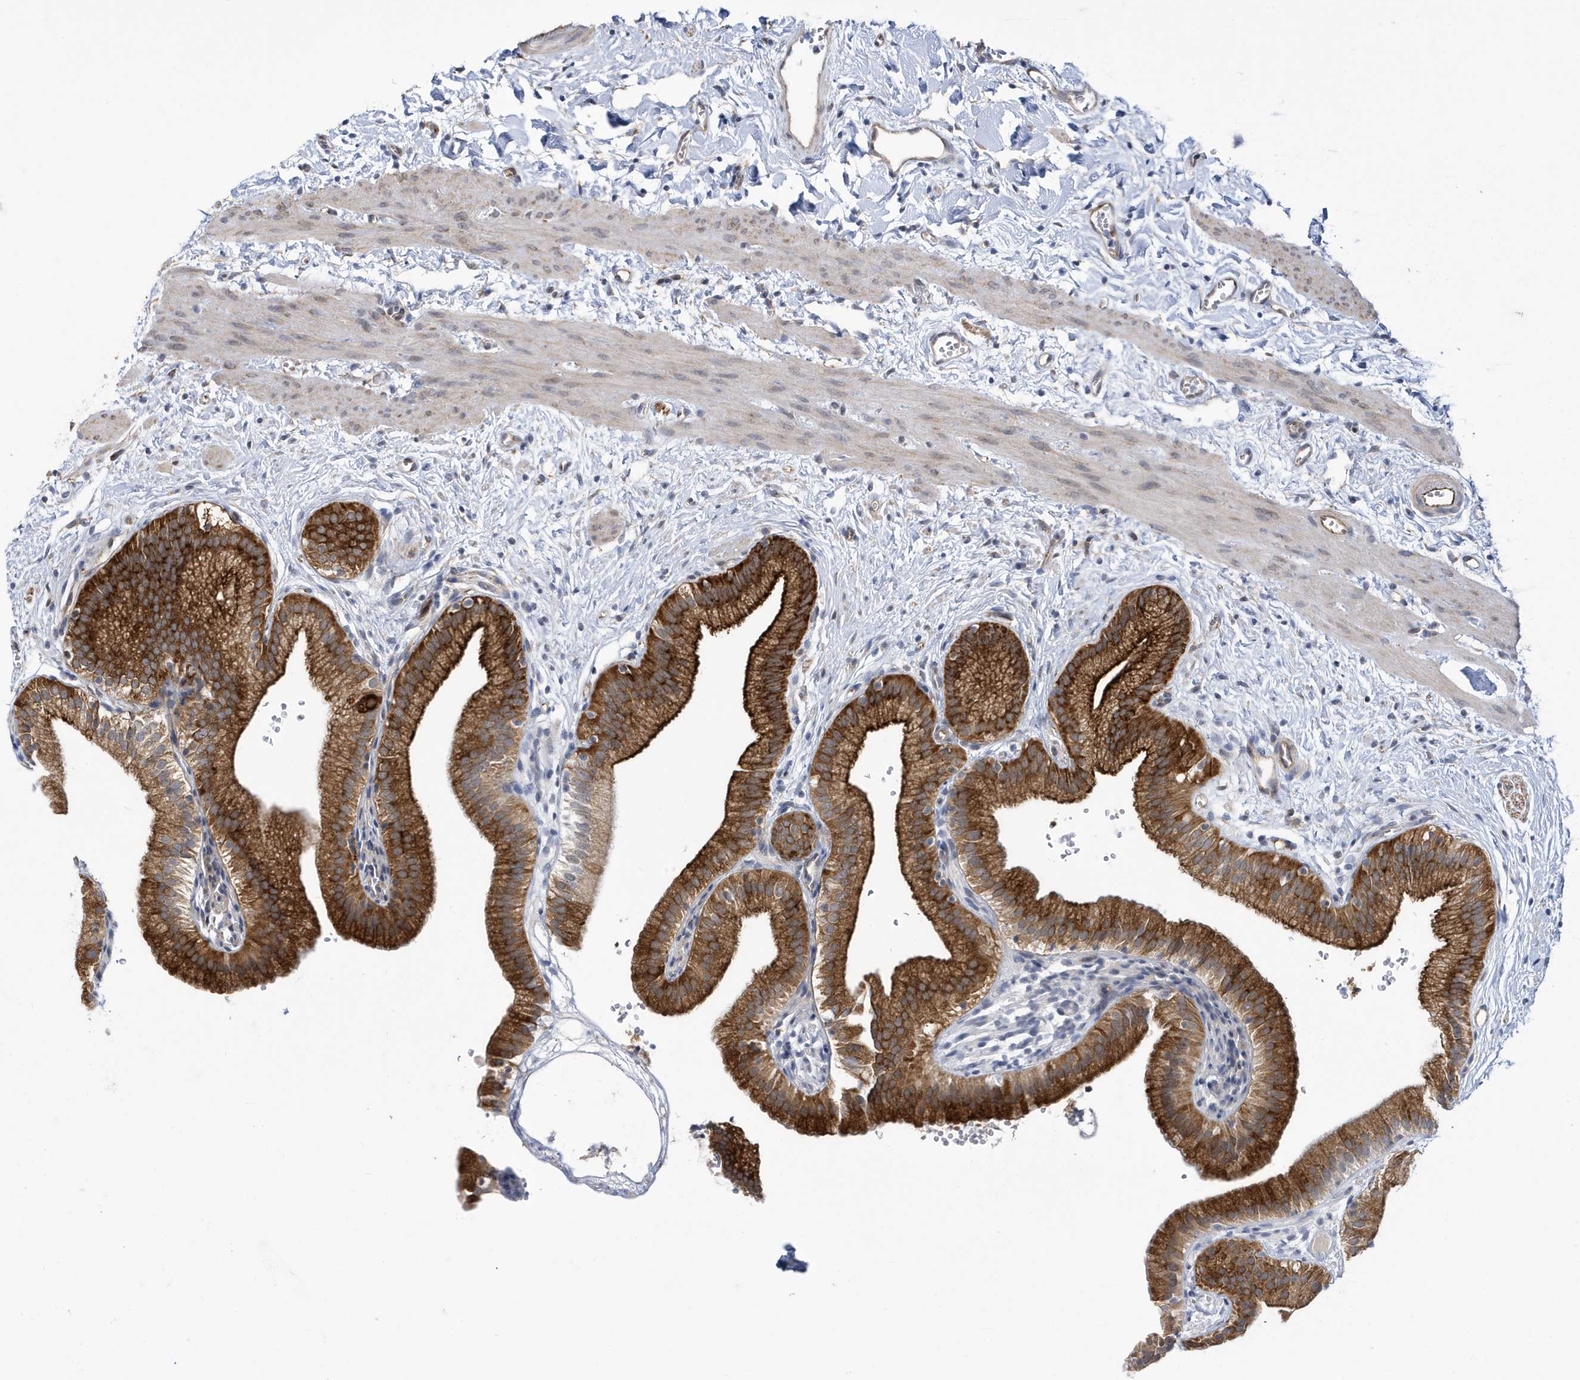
{"staining": {"intensity": "strong", "quantity": ">75%", "location": "cytoplasmic/membranous"}, "tissue": "gallbladder", "cell_type": "Glandular cells", "image_type": "normal", "snomed": [{"axis": "morphology", "description": "Normal tissue, NOS"}, {"axis": "topography", "description": "Gallbladder"}], "caption": "Unremarkable gallbladder was stained to show a protein in brown. There is high levels of strong cytoplasmic/membranous expression in about >75% of glandular cells. The staining was performed using DAB (3,3'-diaminobenzidine) to visualize the protein expression in brown, while the nuclei were stained in blue with hematoxylin (Magnification: 20x).", "gene": "ZNF654", "patient": {"sex": "male", "age": 55}}